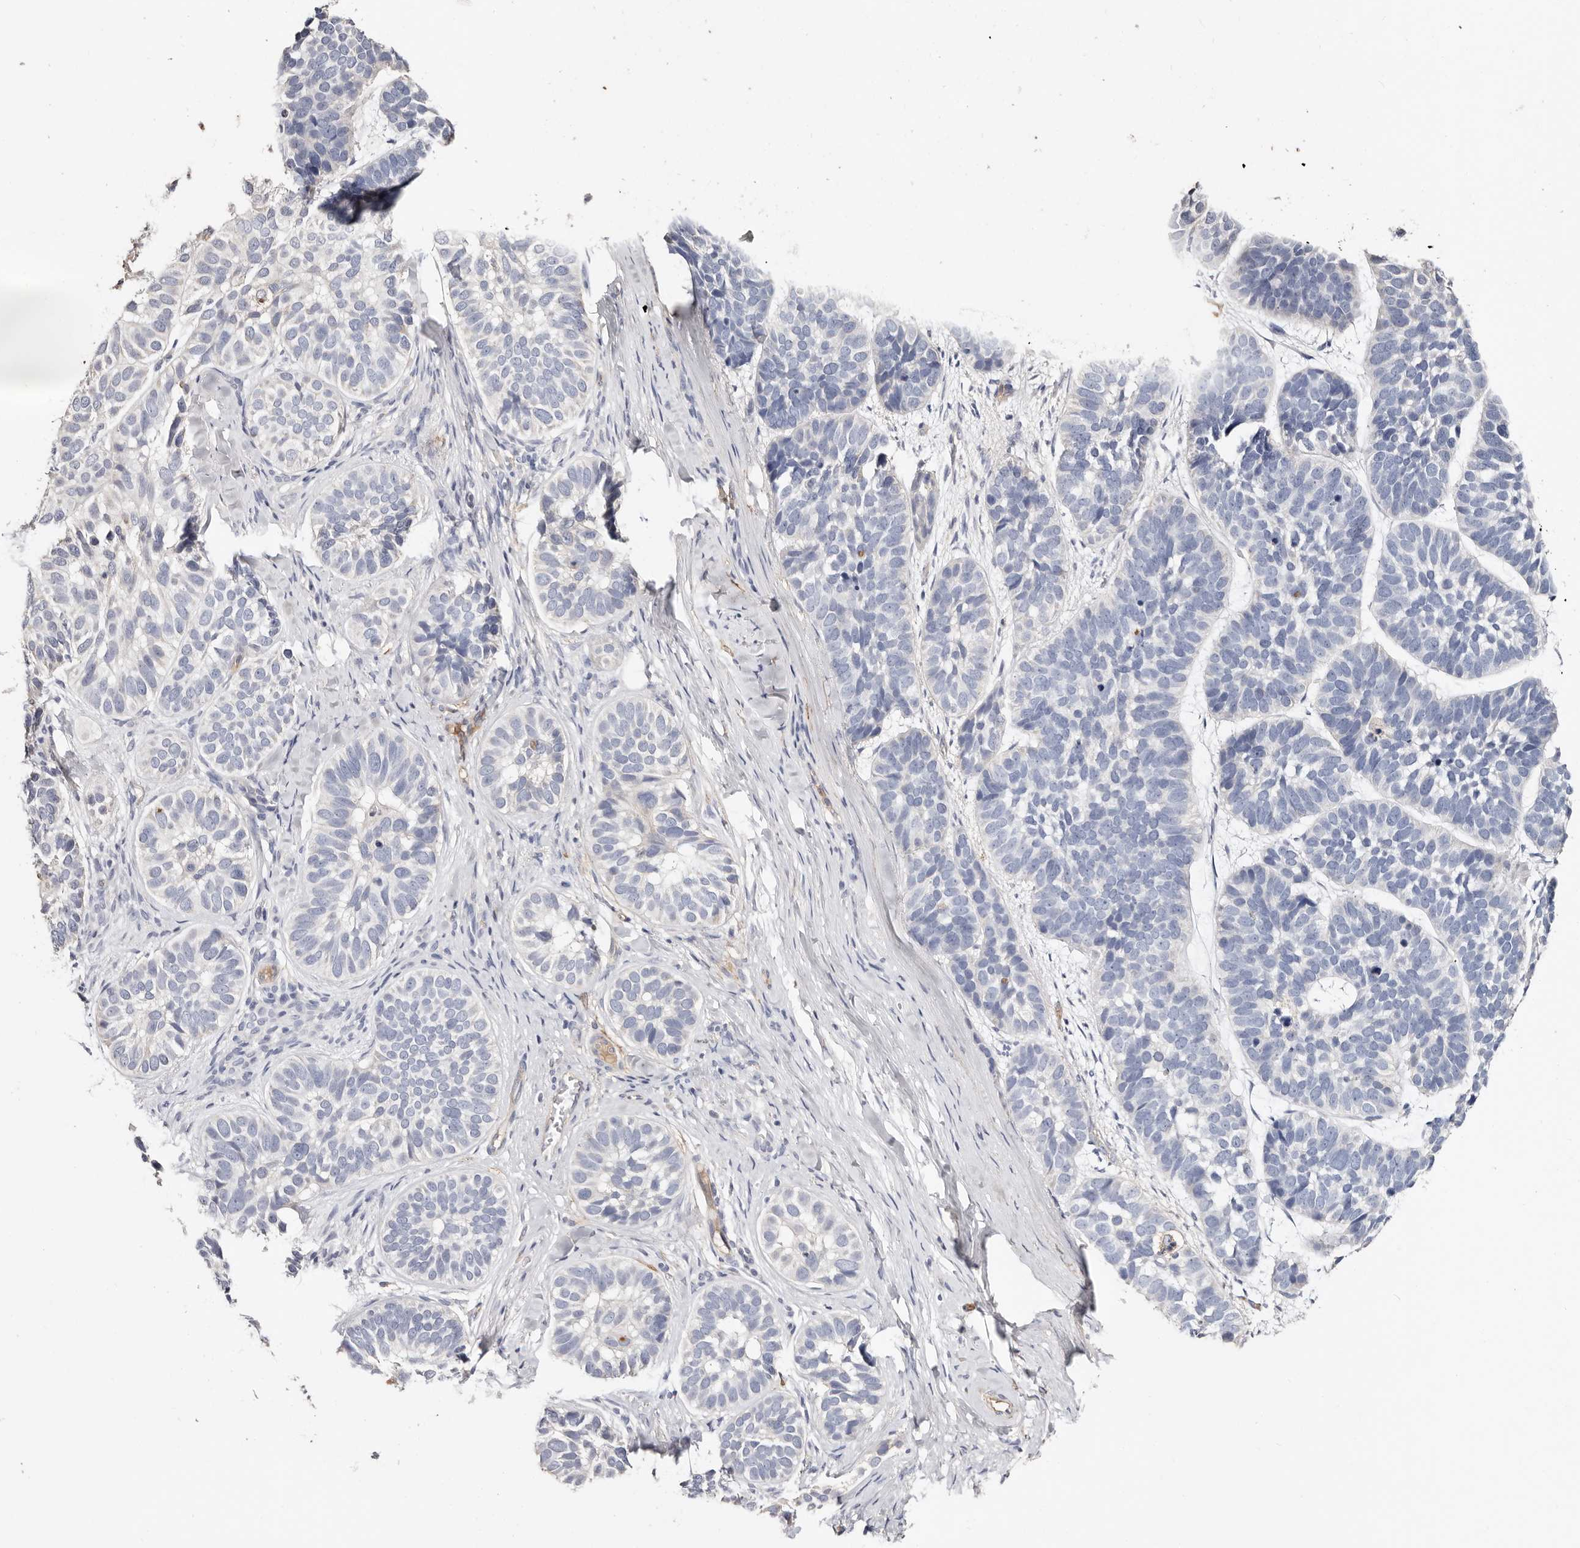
{"staining": {"intensity": "negative", "quantity": "none", "location": "none"}, "tissue": "skin cancer", "cell_type": "Tumor cells", "image_type": "cancer", "snomed": [{"axis": "morphology", "description": "Basal cell carcinoma"}, {"axis": "topography", "description": "Skin"}], "caption": "Image shows no significant protein expression in tumor cells of skin cancer.", "gene": "TGM2", "patient": {"sex": "male", "age": 62}}